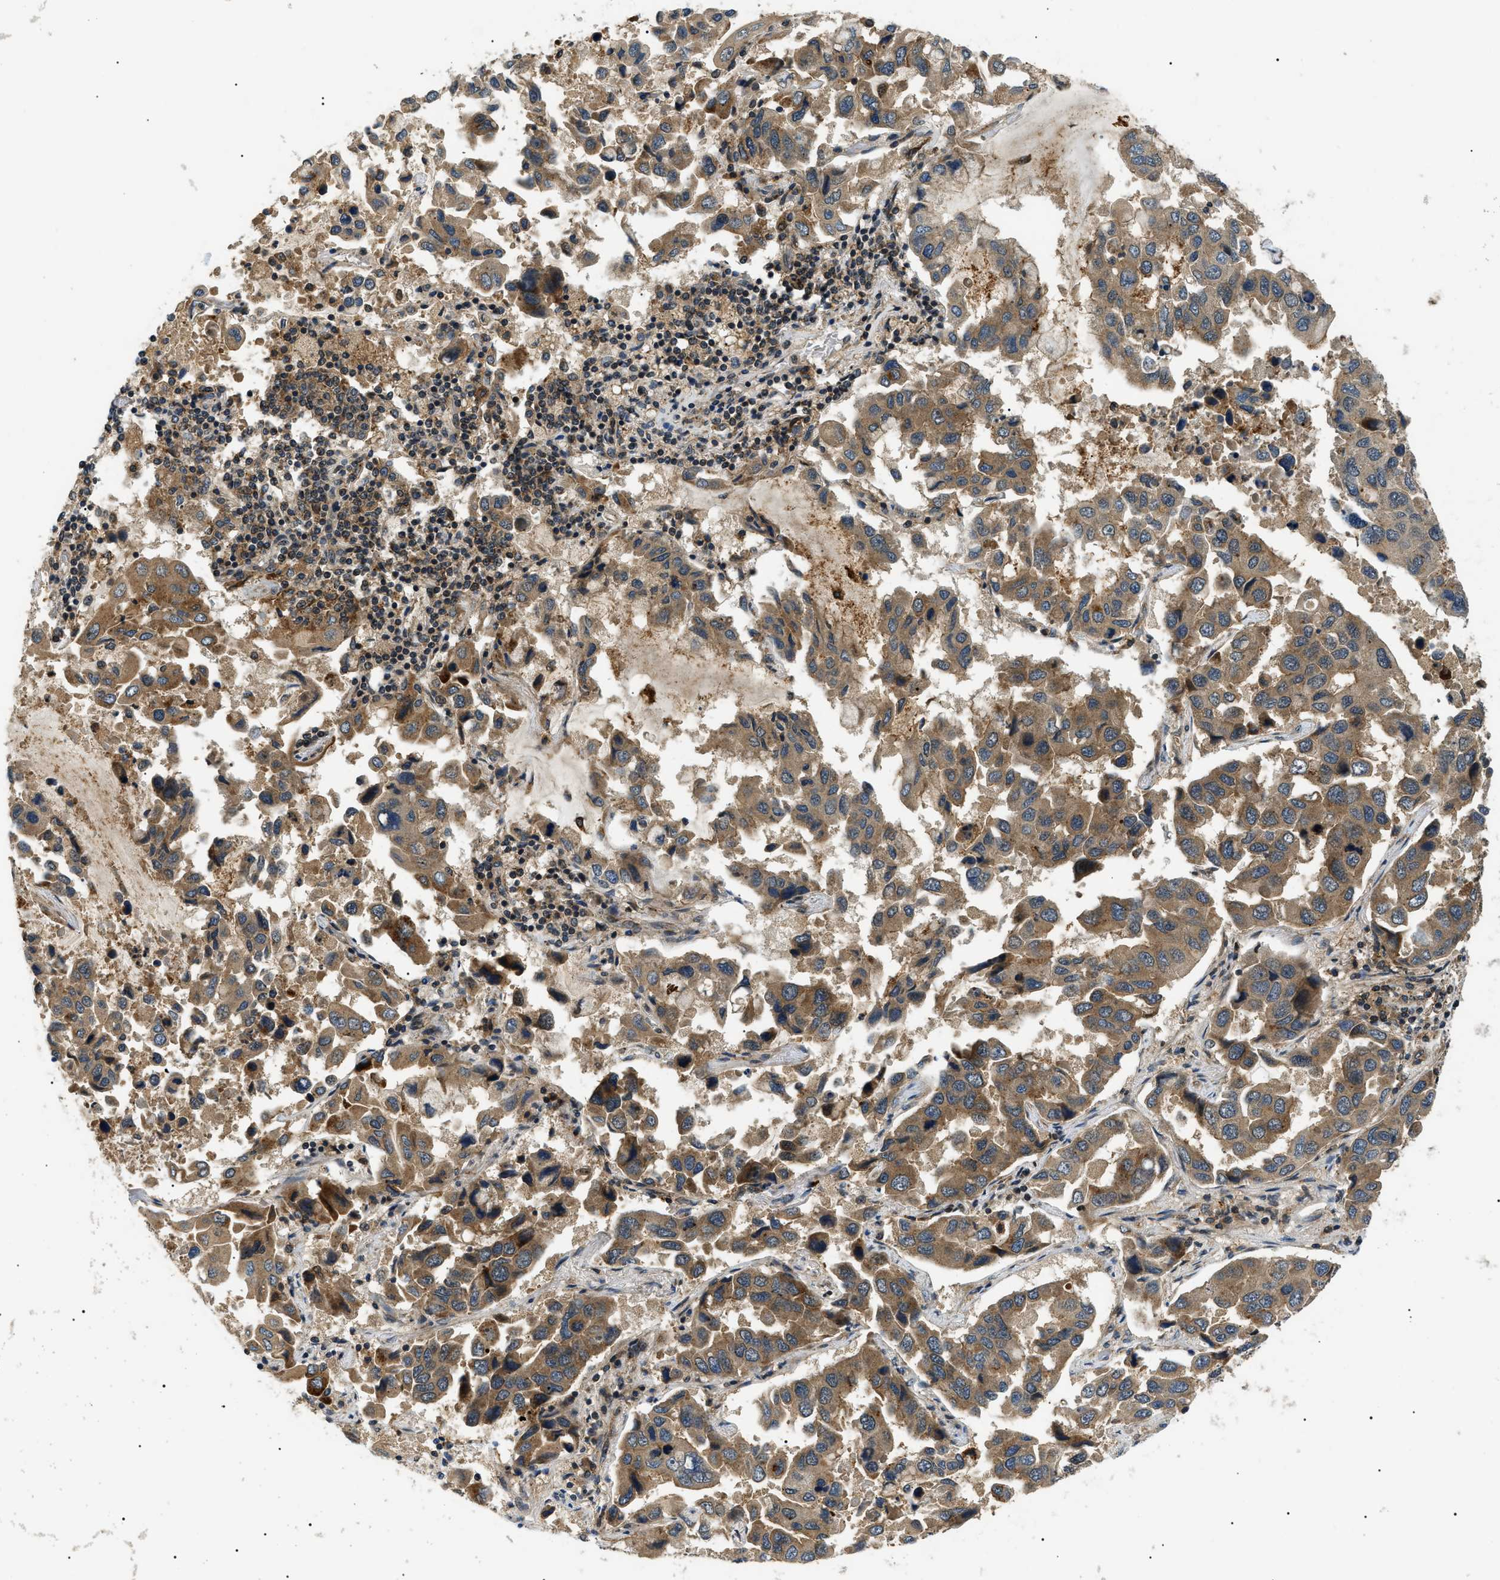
{"staining": {"intensity": "moderate", "quantity": ">75%", "location": "cytoplasmic/membranous"}, "tissue": "lung cancer", "cell_type": "Tumor cells", "image_type": "cancer", "snomed": [{"axis": "morphology", "description": "Adenocarcinoma, NOS"}, {"axis": "topography", "description": "Lung"}], "caption": "There is medium levels of moderate cytoplasmic/membranous staining in tumor cells of lung cancer, as demonstrated by immunohistochemical staining (brown color).", "gene": "ATP6AP1", "patient": {"sex": "male", "age": 64}}